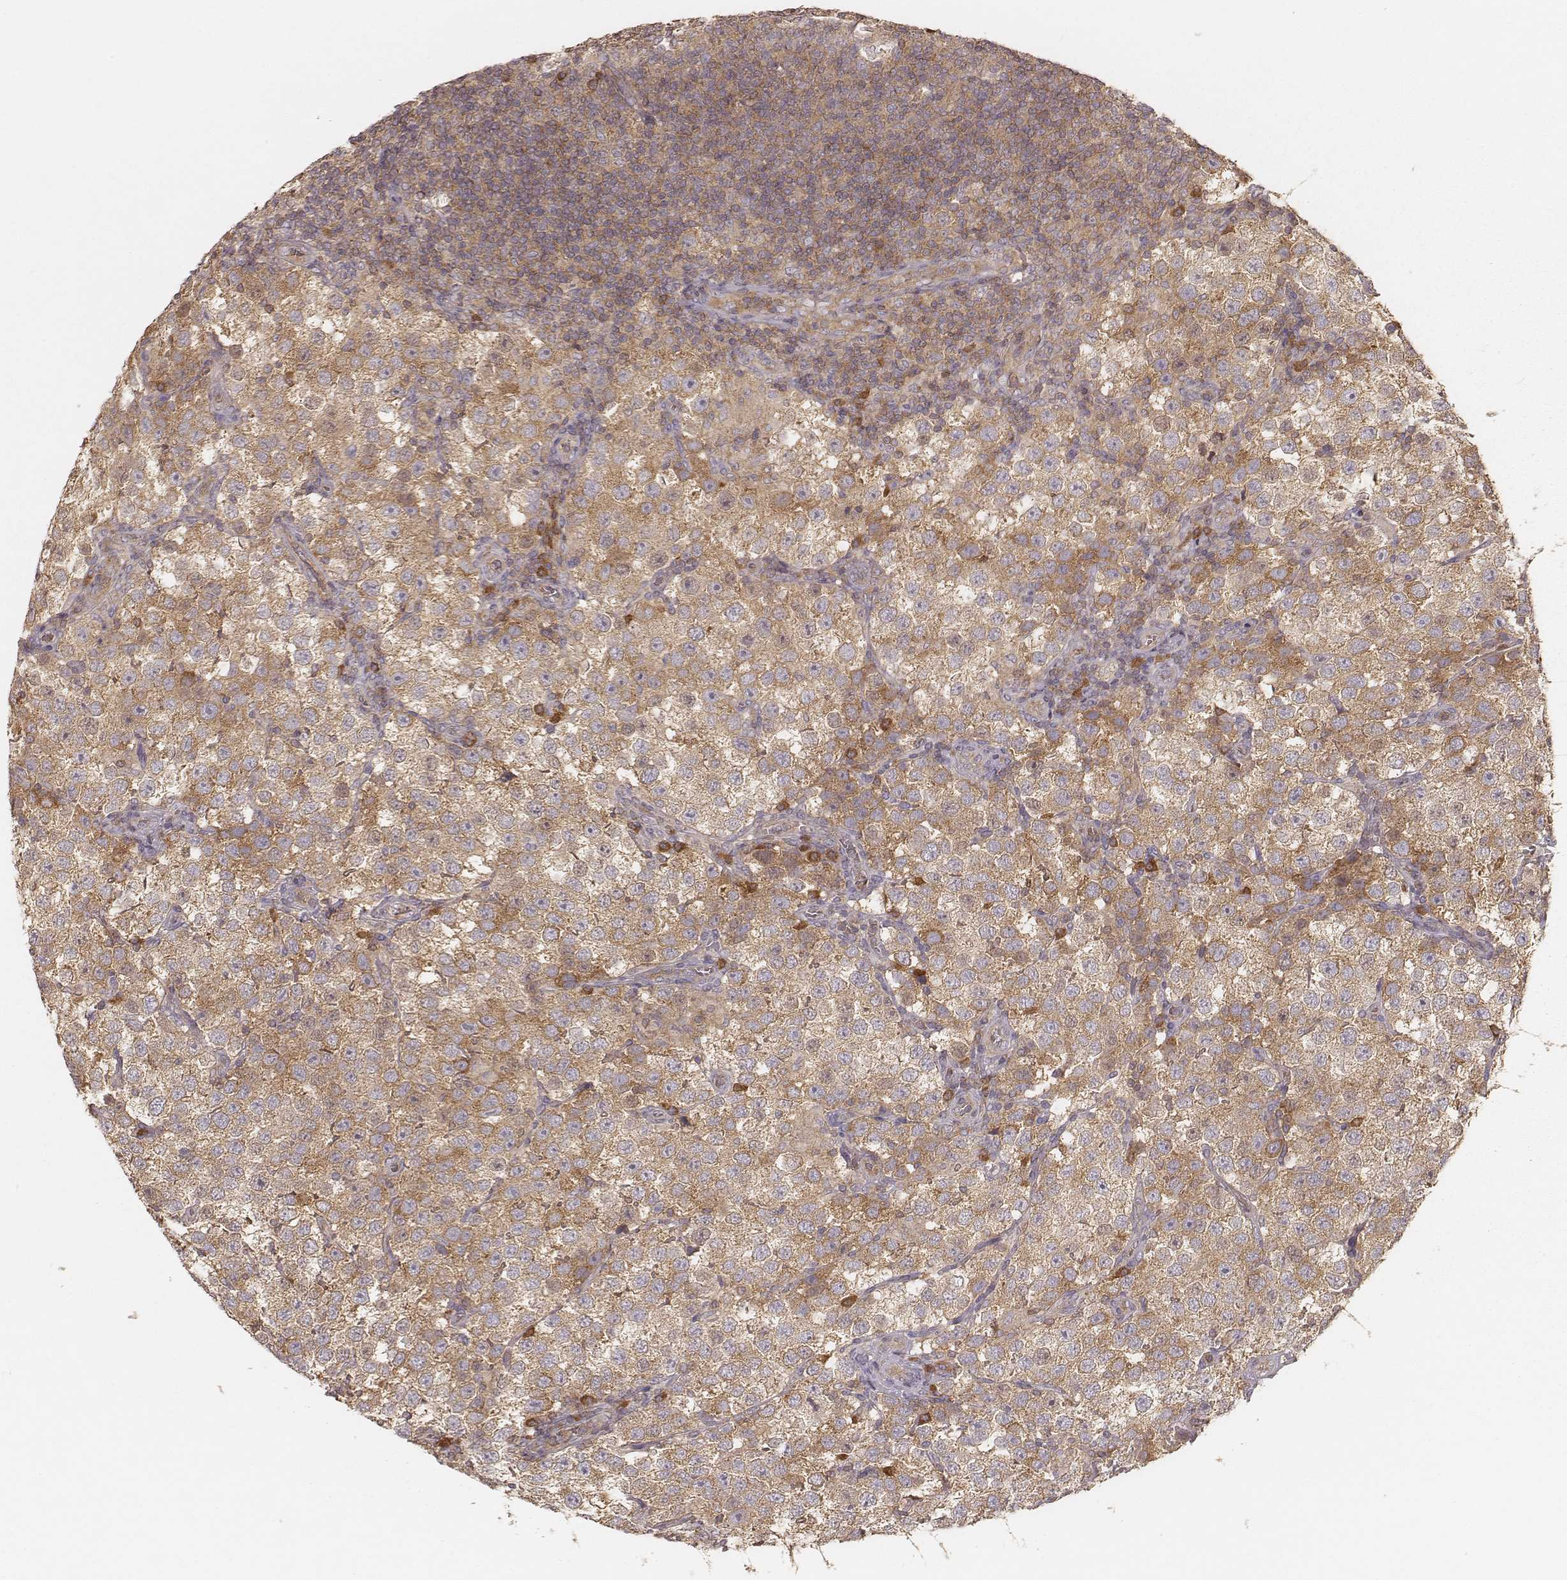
{"staining": {"intensity": "weak", "quantity": ">75%", "location": "cytoplasmic/membranous"}, "tissue": "testis cancer", "cell_type": "Tumor cells", "image_type": "cancer", "snomed": [{"axis": "morphology", "description": "Seminoma, NOS"}, {"axis": "topography", "description": "Testis"}], "caption": "Seminoma (testis) stained for a protein (brown) shows weak cytoplasmic/membranous positive staining in about >75% of tumor cells.", "gene": "CARS1", "patient": {"sex": "male", "age": 37}}